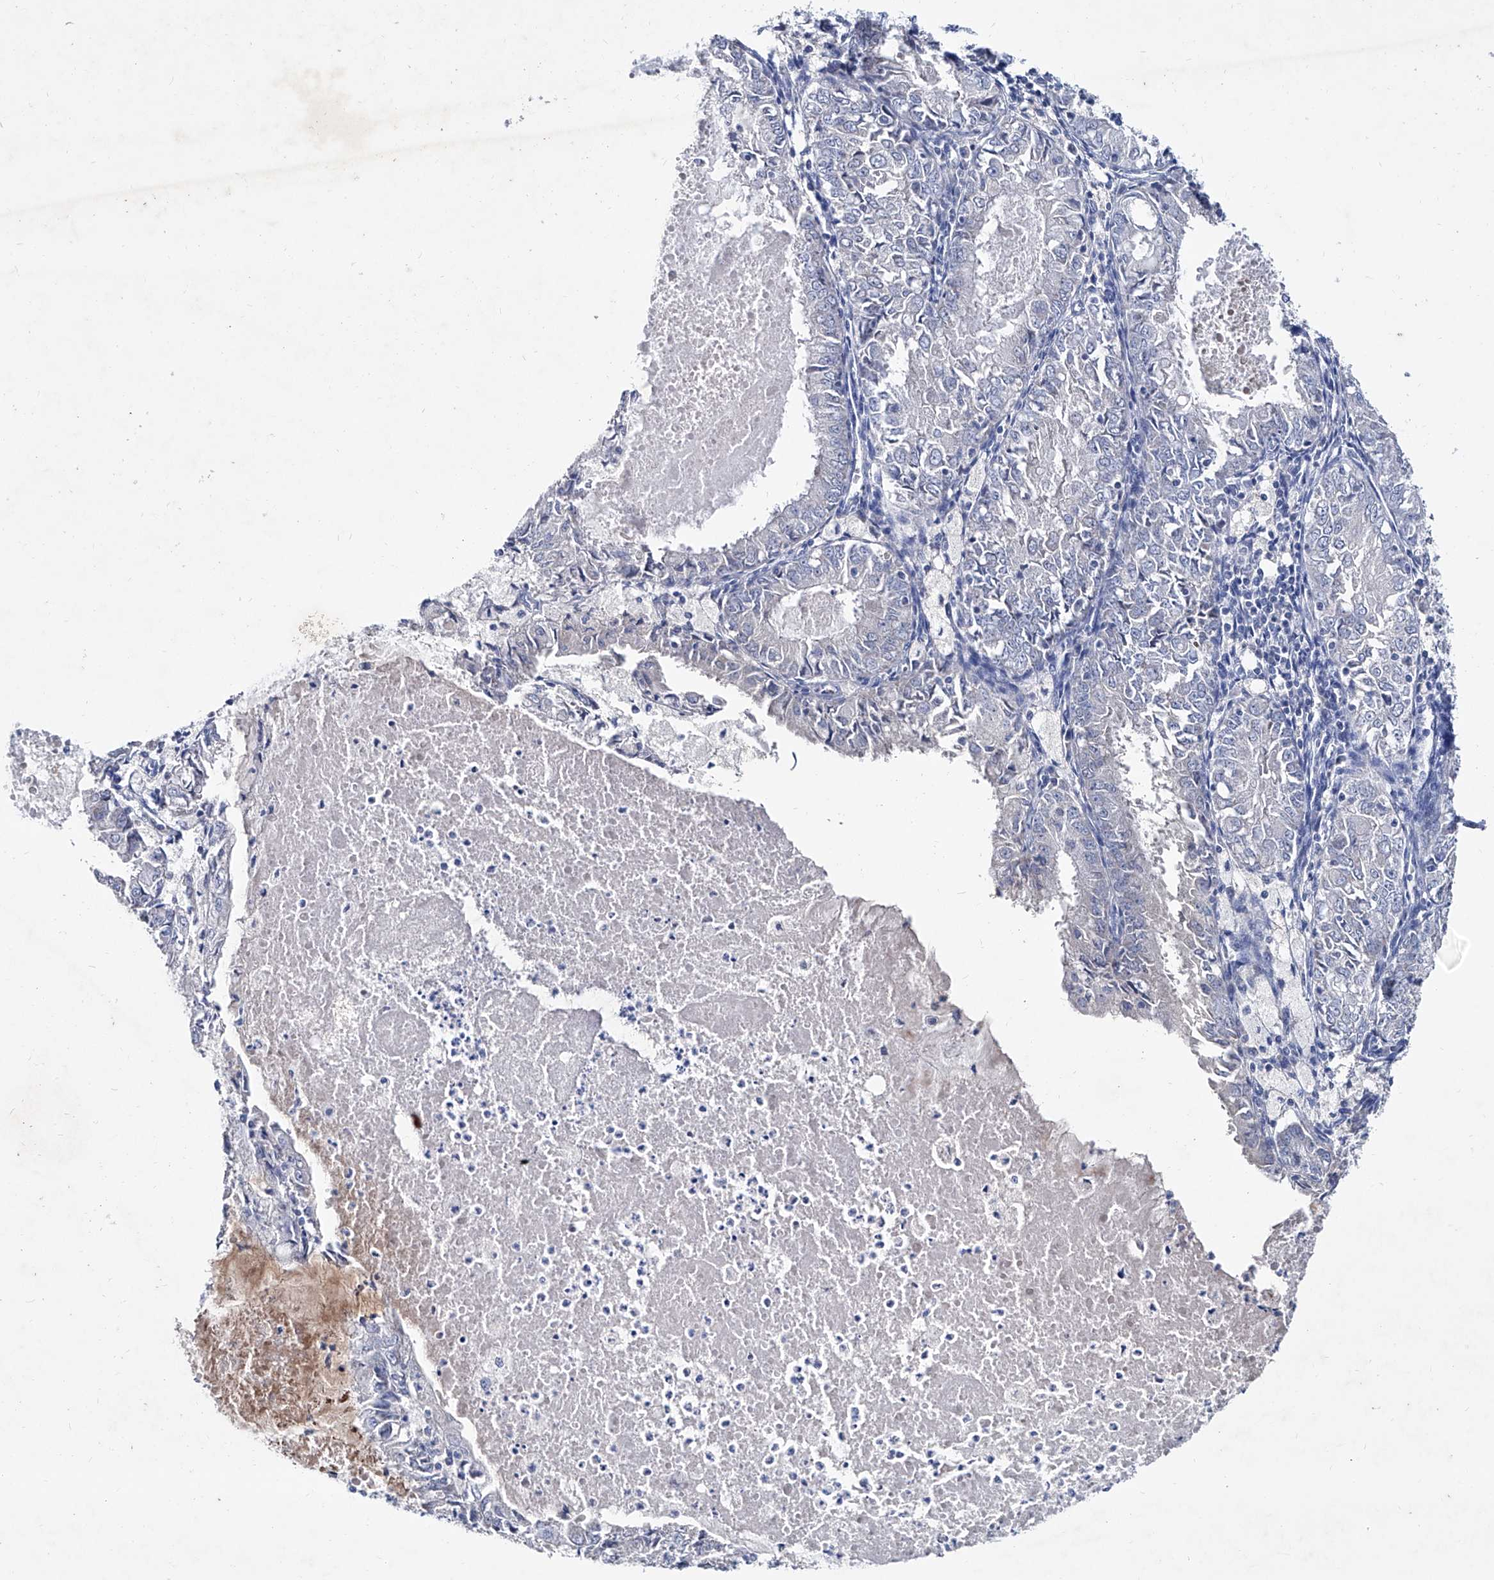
{"staining": {"intensity": "negative", "quantity": "none", "location": "none"}, "tissue": "endometrial cancer", "cell_type": "Tumor cells", "image_type": "cancer", "snomed": [{"axis": "morphology", "description": "Adenocarcinoma, NOS"}, {"axis": "topography", "description": "Endometrium"}], "caption": "This image is of endometrial adenocarcinoma stained with immunohistochemistry (IHC) to label a protein in brown with the nuclei are counter-stained blue. There is no staining in tumor cells.", "gene": "KLHL17", "patient": {"sex": "female", "age": 57}}